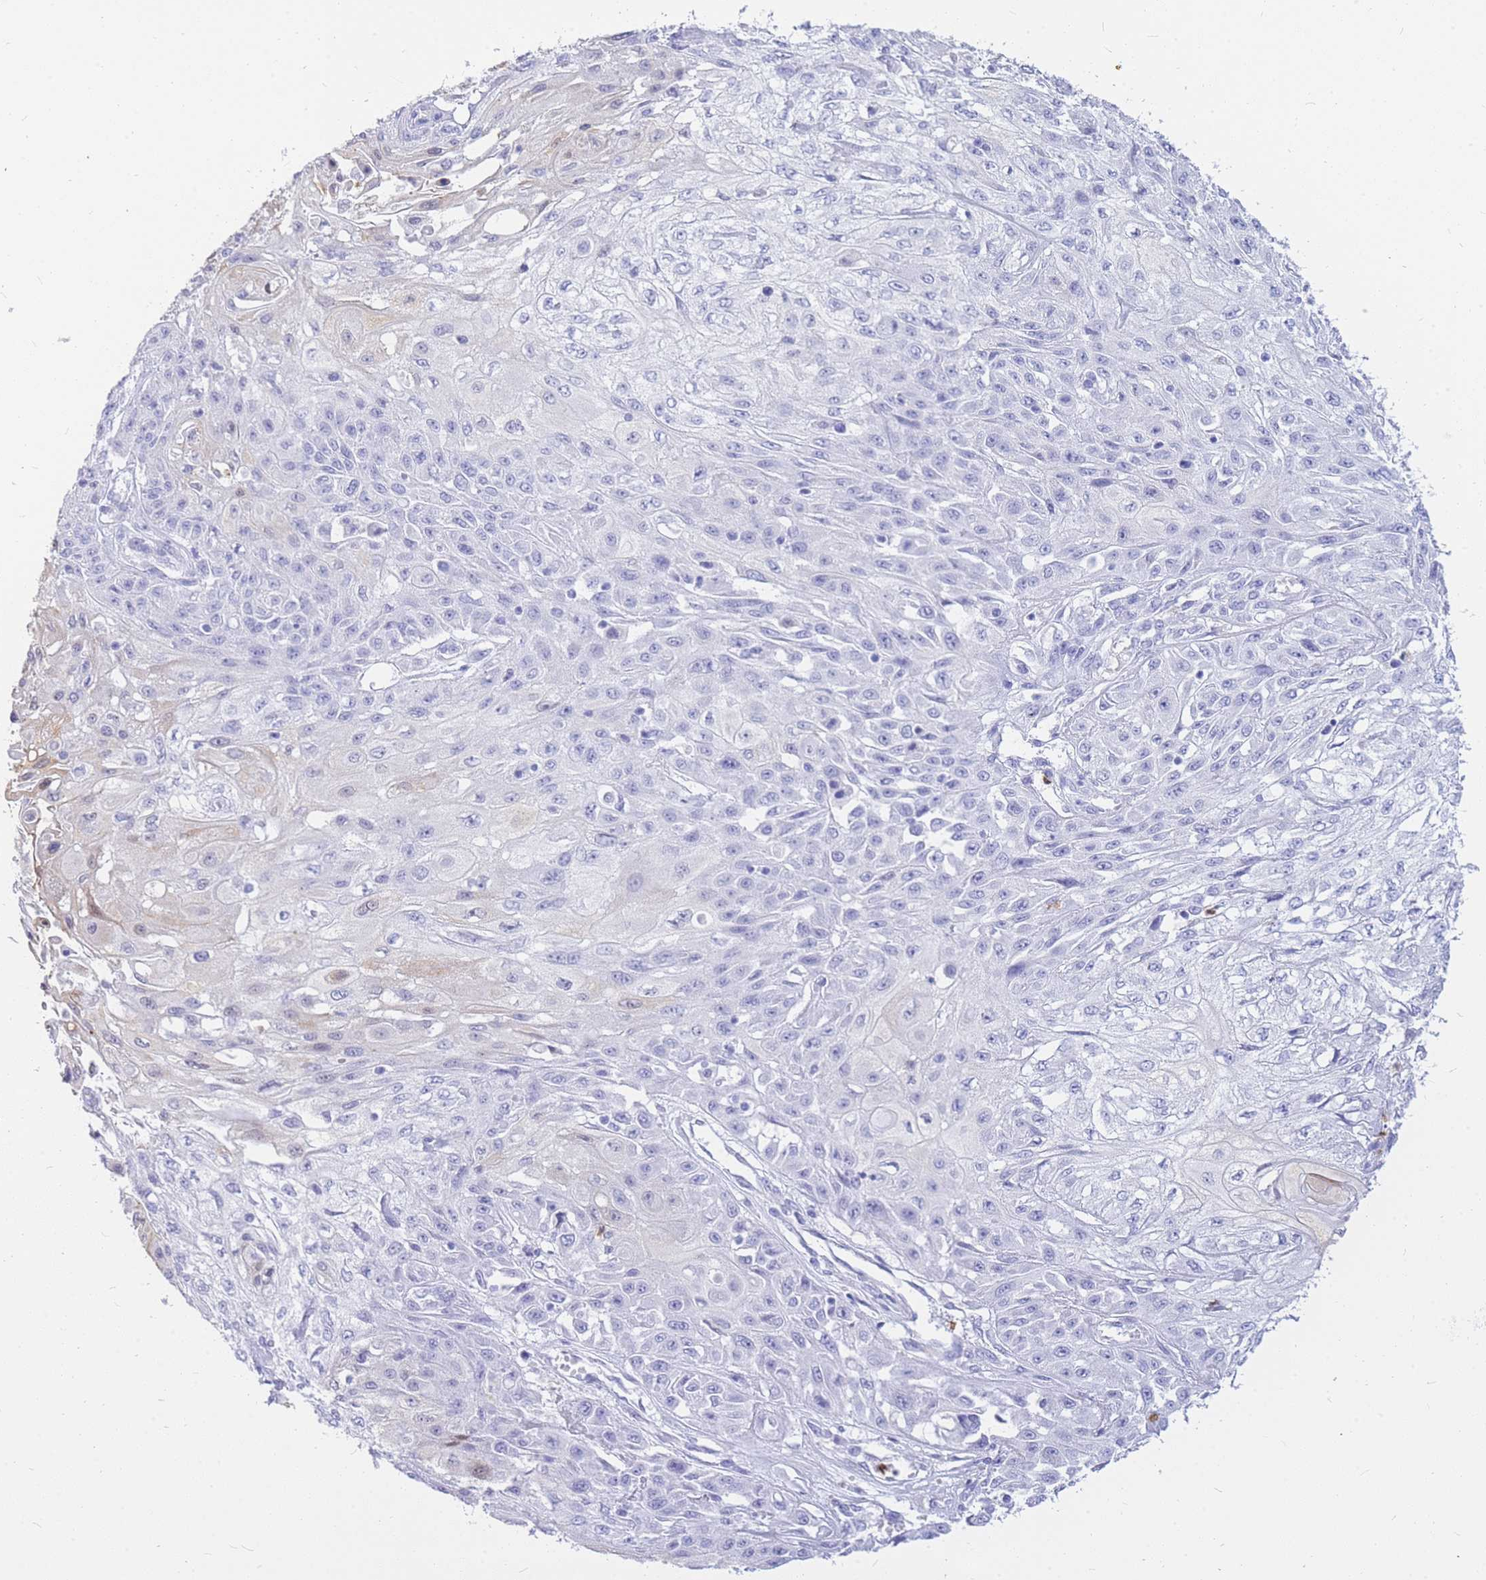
{"staining": {"intensity": "negative", "quantity": "none", "location": "none"}, "tissue": "skin cancer", "cell_type": "Tumor cells", "image_type": "cancer", "snomed": [{"axis": "morphology", "description": "Squamous cell carcinoma, NOS"}, {"axis": "morphology", "description": "Squamous cell carcinoma, metastatic, NOS"}, {"axis": "topography", "description": "Skin"}, {"axis": "topography", "description": "Lymph node"}], "caption": "Tumor cells show no significant positivity in skin squamous cell carcinoma.", "gene": "HERC1", "patient": {"sex": "male", "age": 75}}